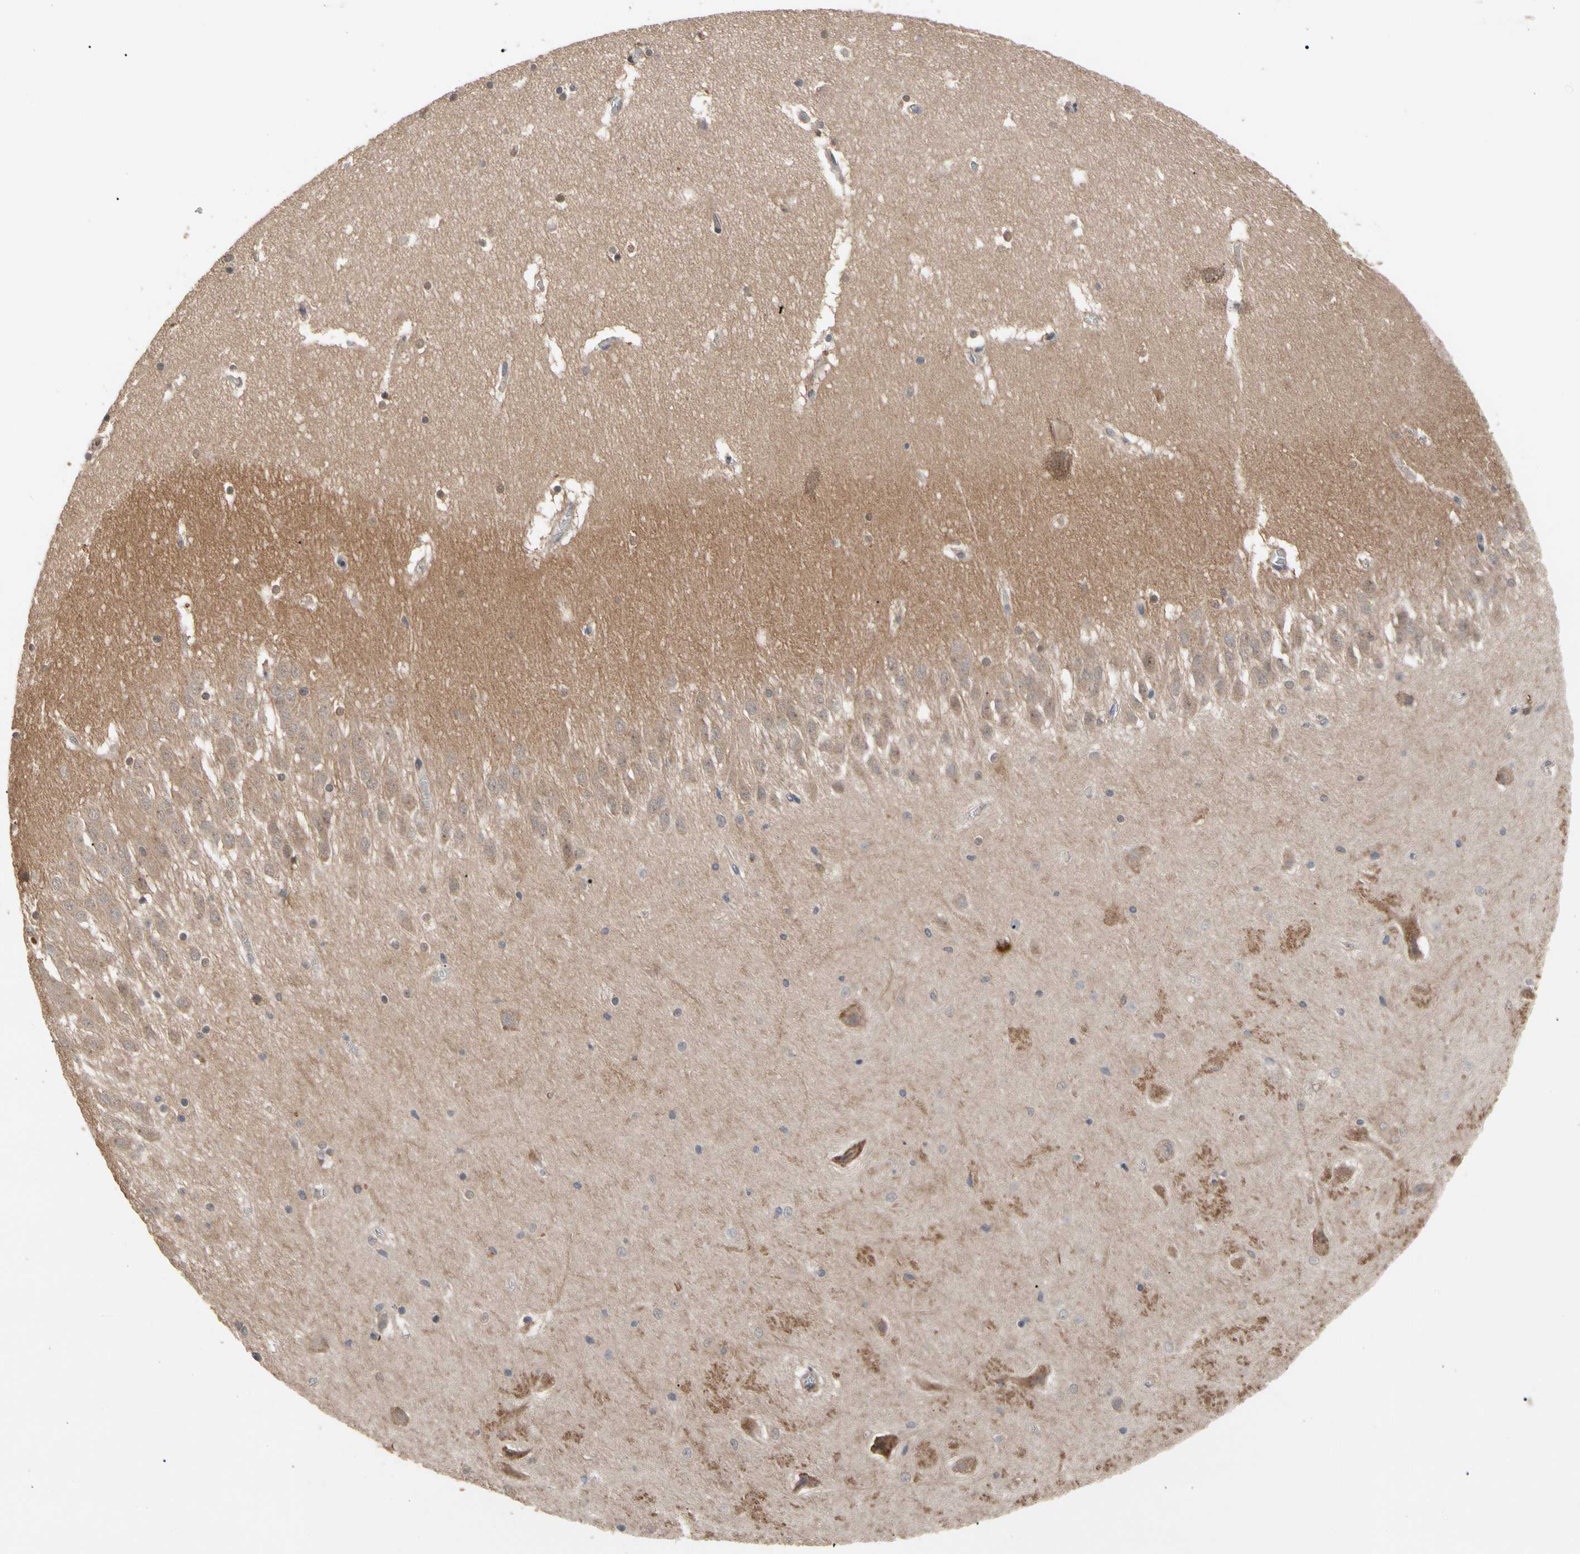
{"staining": {"intensity": "moderate", "quantity": "<25%", "location": "cytoplasmic/membranous"}, "tissue": "hippocampus", "cell_type": "Glial cells", "image_type": "normal", "snomed": [{"axis": "morphology", "description": "Normal tissue, NOS"}, {"axis": "topography", "description": "Hippocampus"}], "caption": "Hippocampus was stained to show a protein in brown. There is low levels of moderate cytoplasmic/membranous staining in about <25% of glial cells. The staining was performed using DAB, with brown indicating positive protein expression. Nuclei are stained blue with hematoxylin.", "gene": "CYTIP", "patient": {"sex": "male", "age": 45}}